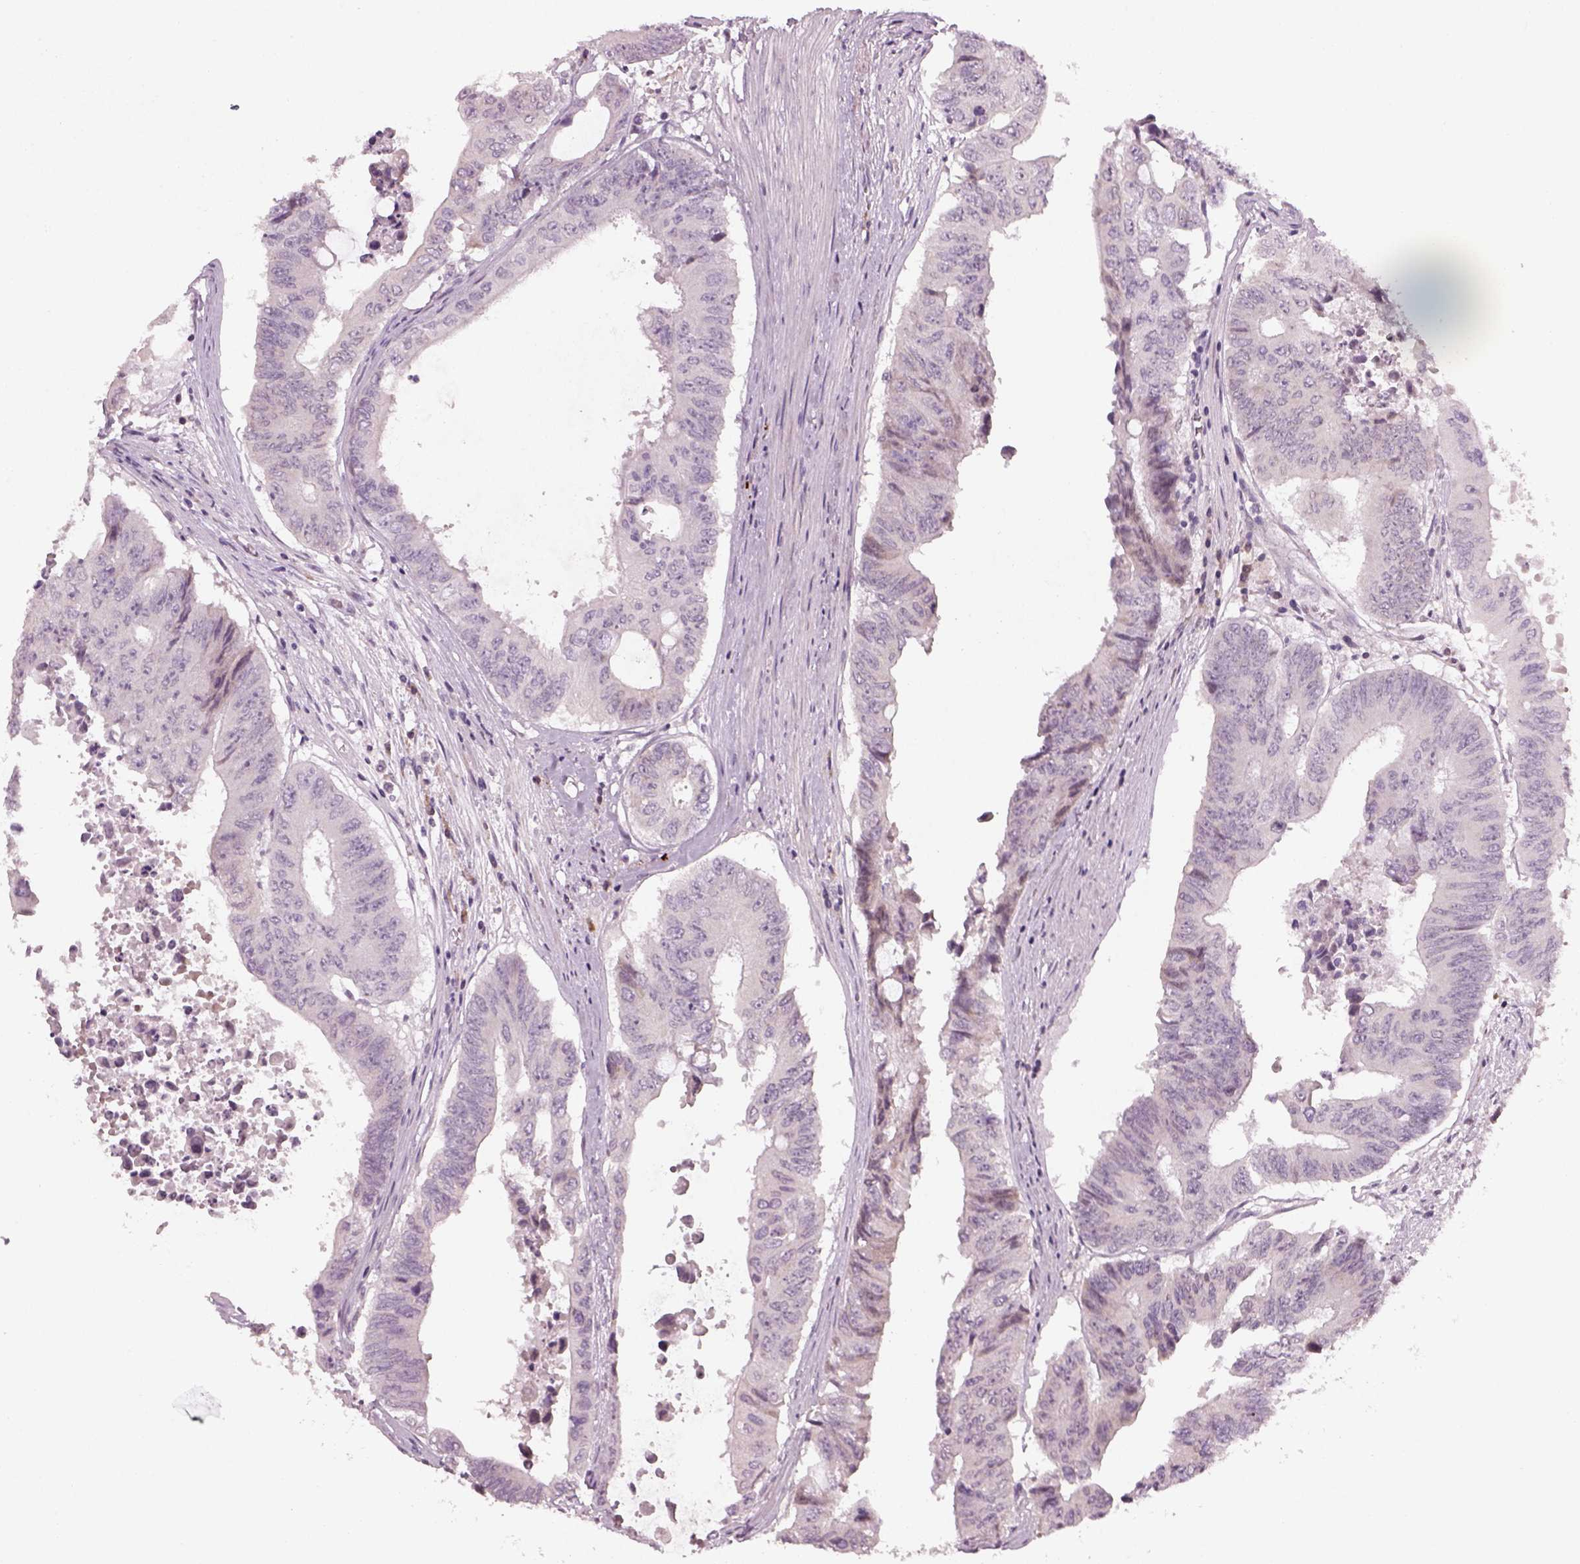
{"staining": {"intensity": "negative", "quantity": "none", "location": "none"}, "tissue": "colorectal cancer", "cell_type": "Tumor cells", "image_type": "cancer", "snomed": [{"axis": "morphology", "description": "Adenocarcinoma, NOS"}, {"axis": "topography", "description": "Rectum"}], "caption": "Human colorectal cancer stained for a protein using immunohistochemistry (IHC) displays no positivity in tumor cells.", "gene": "PENK", "patient": {"sex": "male", "age": 59}}